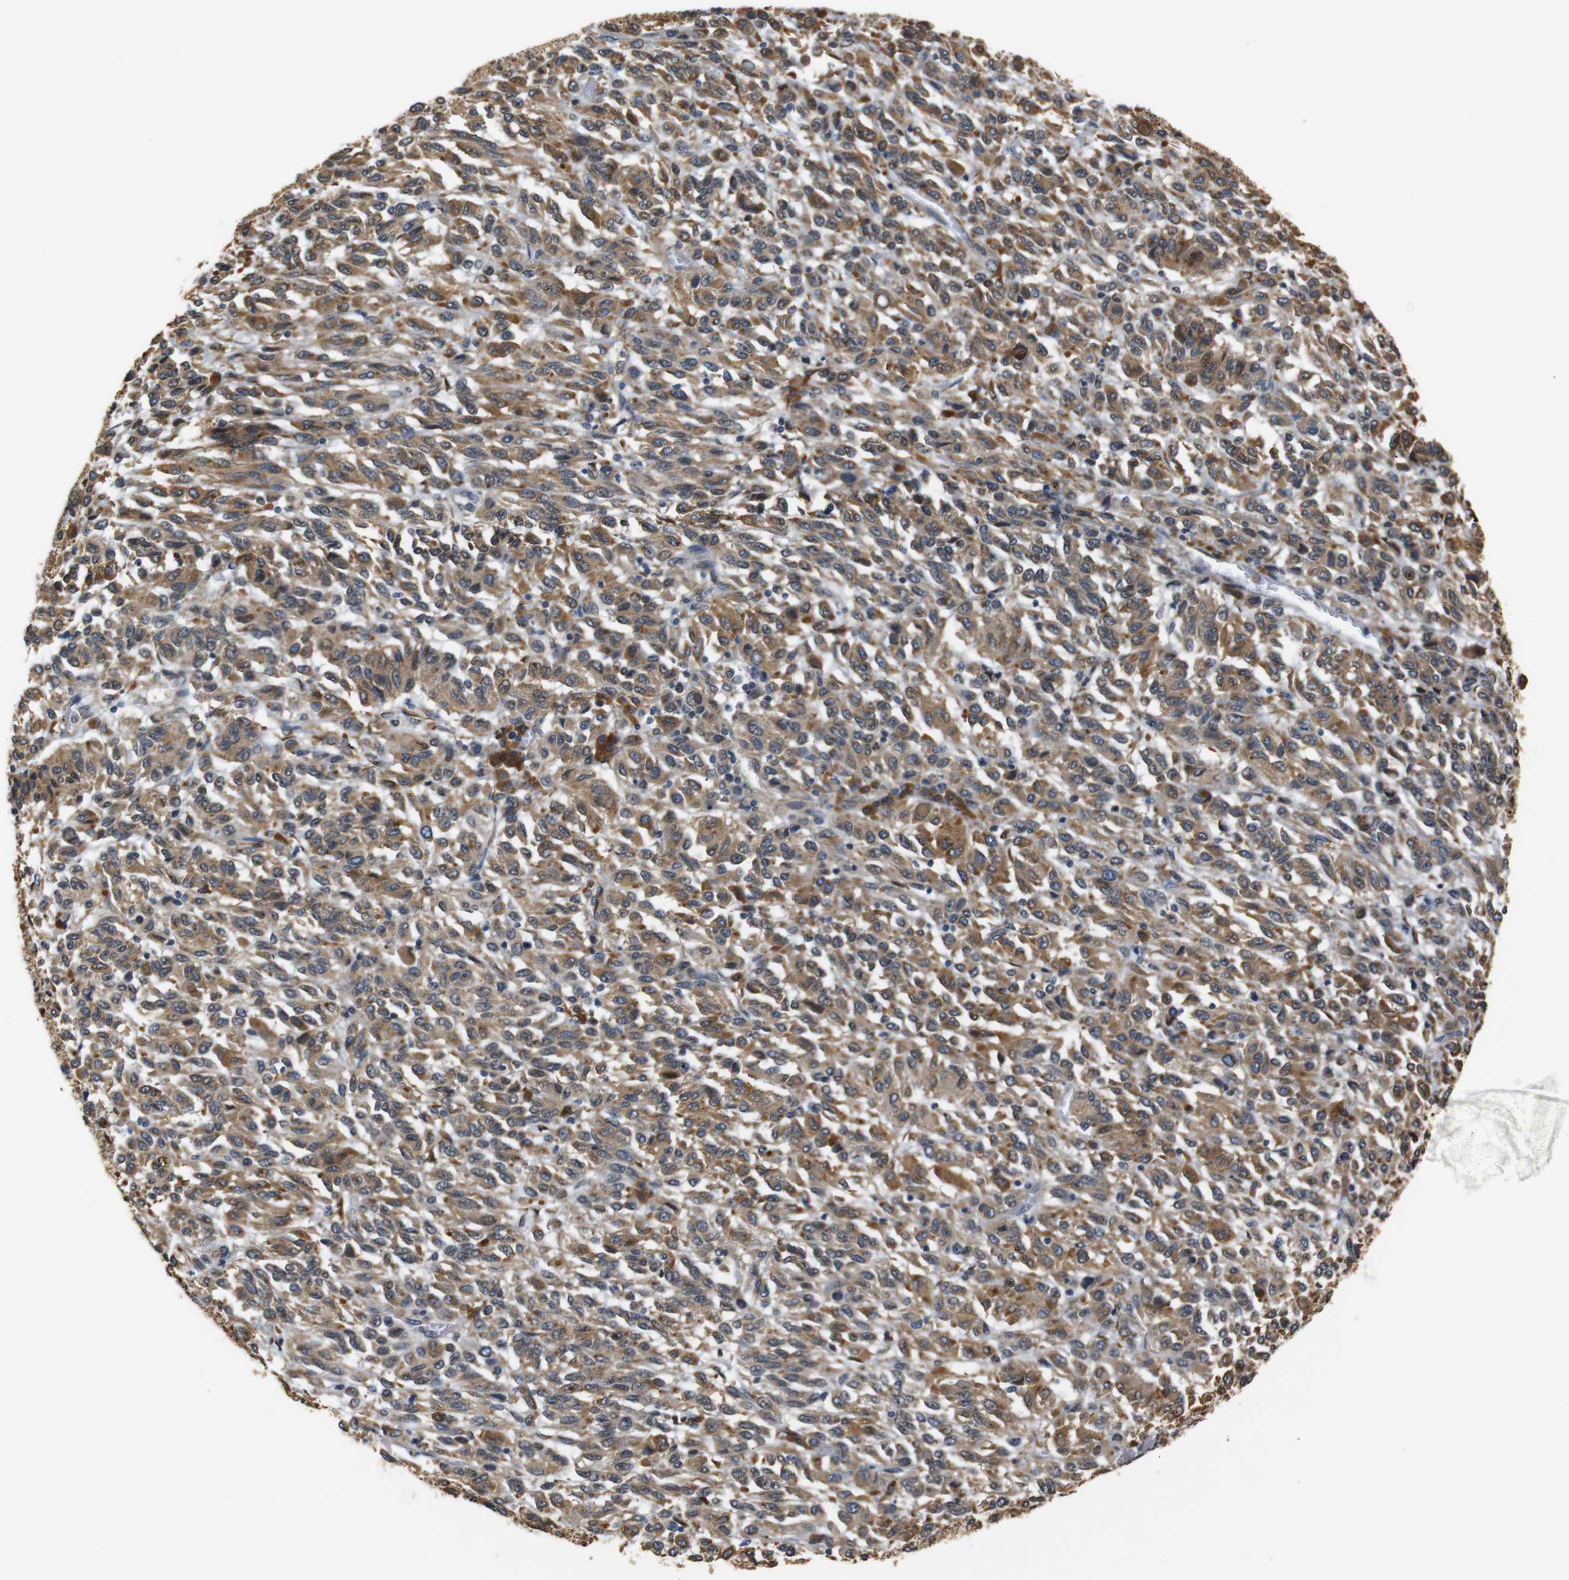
{"staining": {"intensity": "moderate", "quantity": ">75%", "location": "cytoplasmic/membranous"}, "tissue": "melanoma", "cell_type": "Tumor cells", "image_type": "cancer", "snomed": [{"axis": "morphology", "description": "Malignant melanoma, Metastatic site"}, {"axis": "topography", "description": "Lung"}], "caption": "An immunohistochemistry image of neoplastic tissue is shown. Protein staining in brown shows moderate cytoplasmic/membranous positivity in malignant melanoma (metastatic site) within tumor cells.", "gene": "TMED2", "patient": {"sex": "male", "age": 64}}